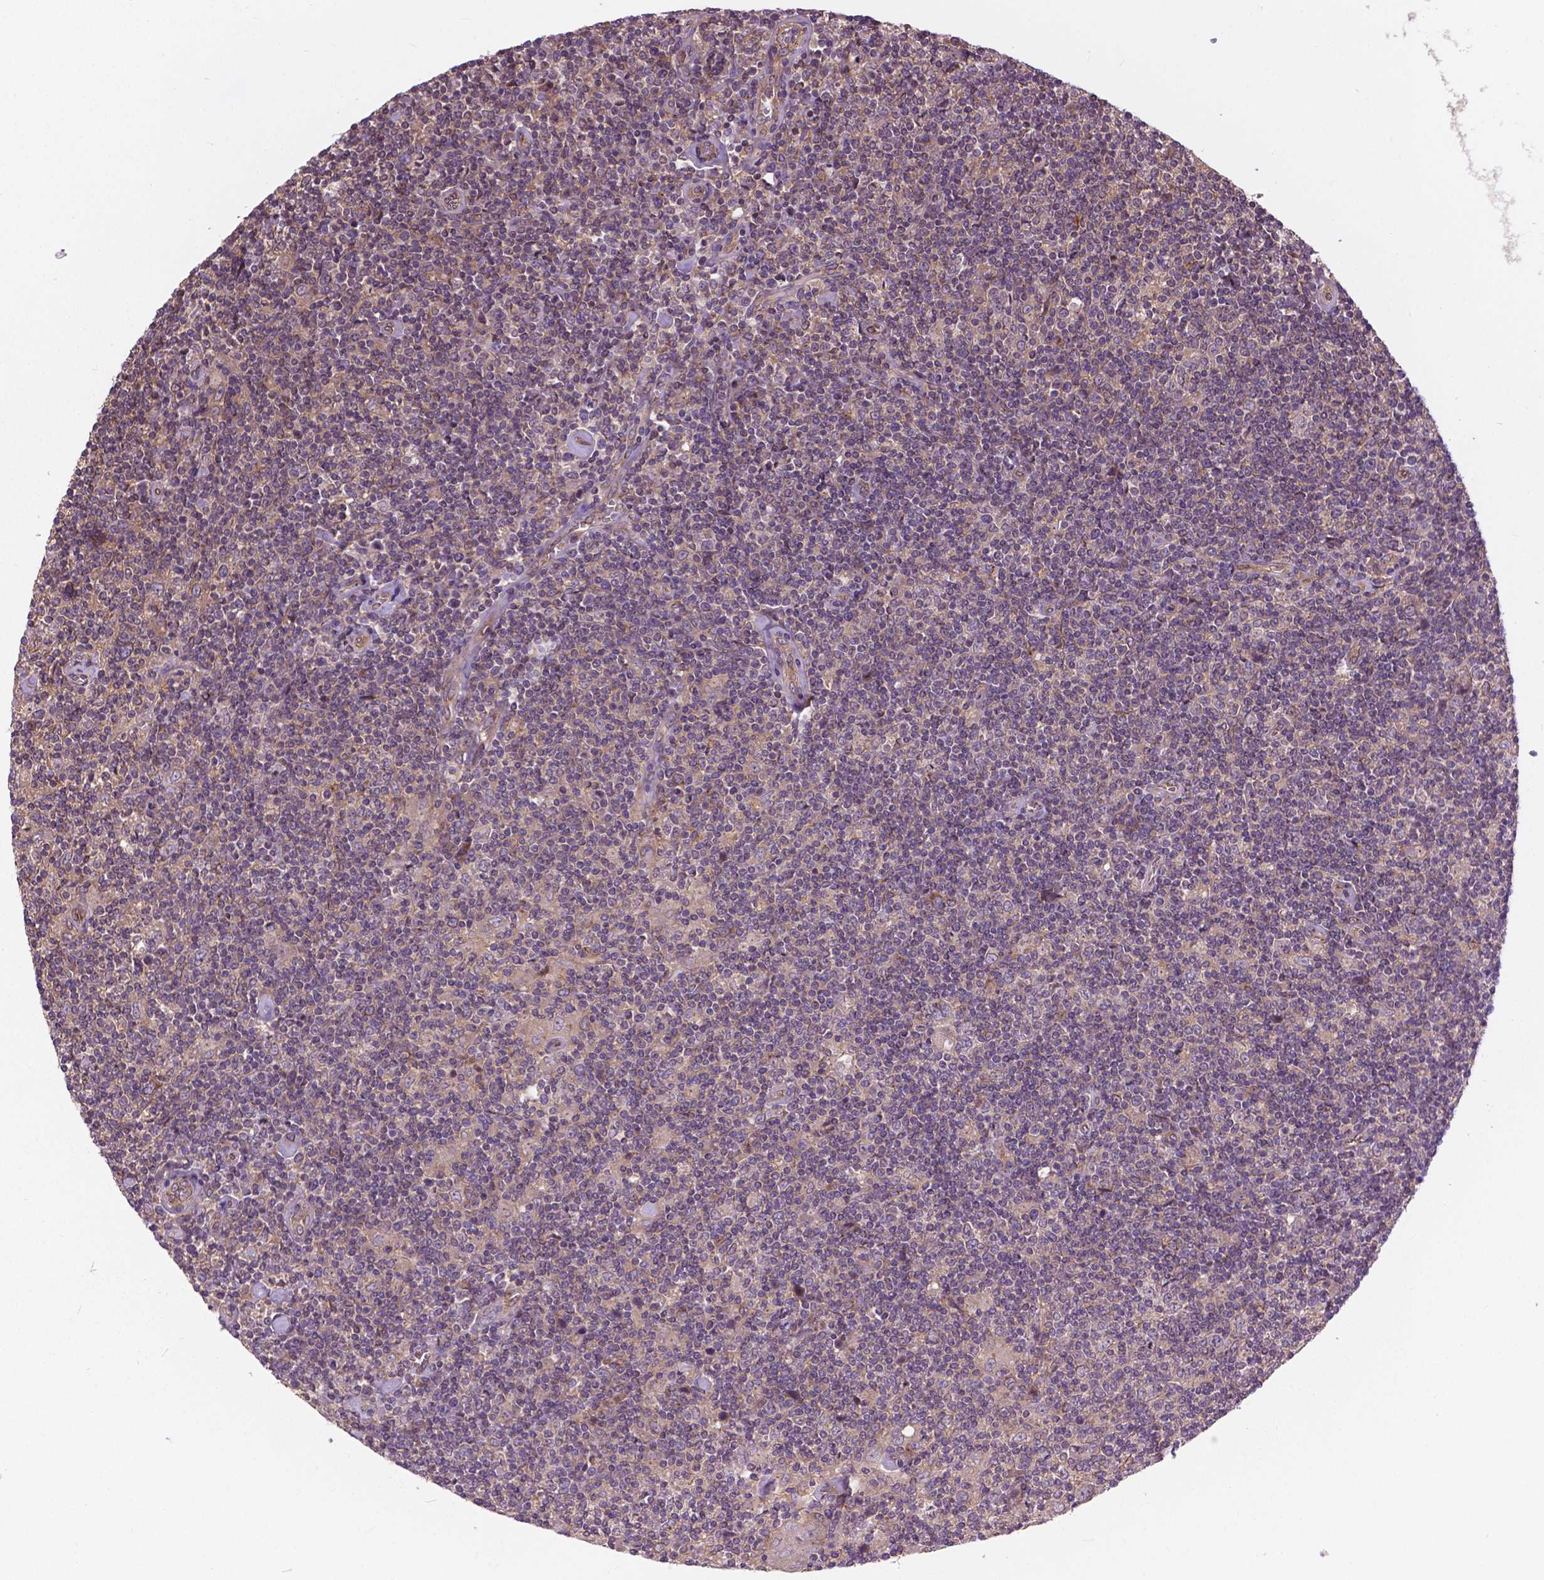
{"staining": {"intensity": "weak", "quantity": ">75%", "location": "cytoplasmic/membranous"}, "tissue": "lymphoma", "cell_type": "Tumor cells", "image_type": "cancer", "snomed": [{"axis": "morphology", "description": "Hodgkin's disease, NOS"}, {"axis": "topography", "description": "Lymph node"}], "caption": "Protein analysis of lymphoma tissue reveals weak cytoplasmic/membranous positivity in approximately >75% of tumor cells. (DAB = brown stain, brightfield microscopy at high magnification).", "gene": "MZT1", "patient": {"sex": "male", "age": 40}}